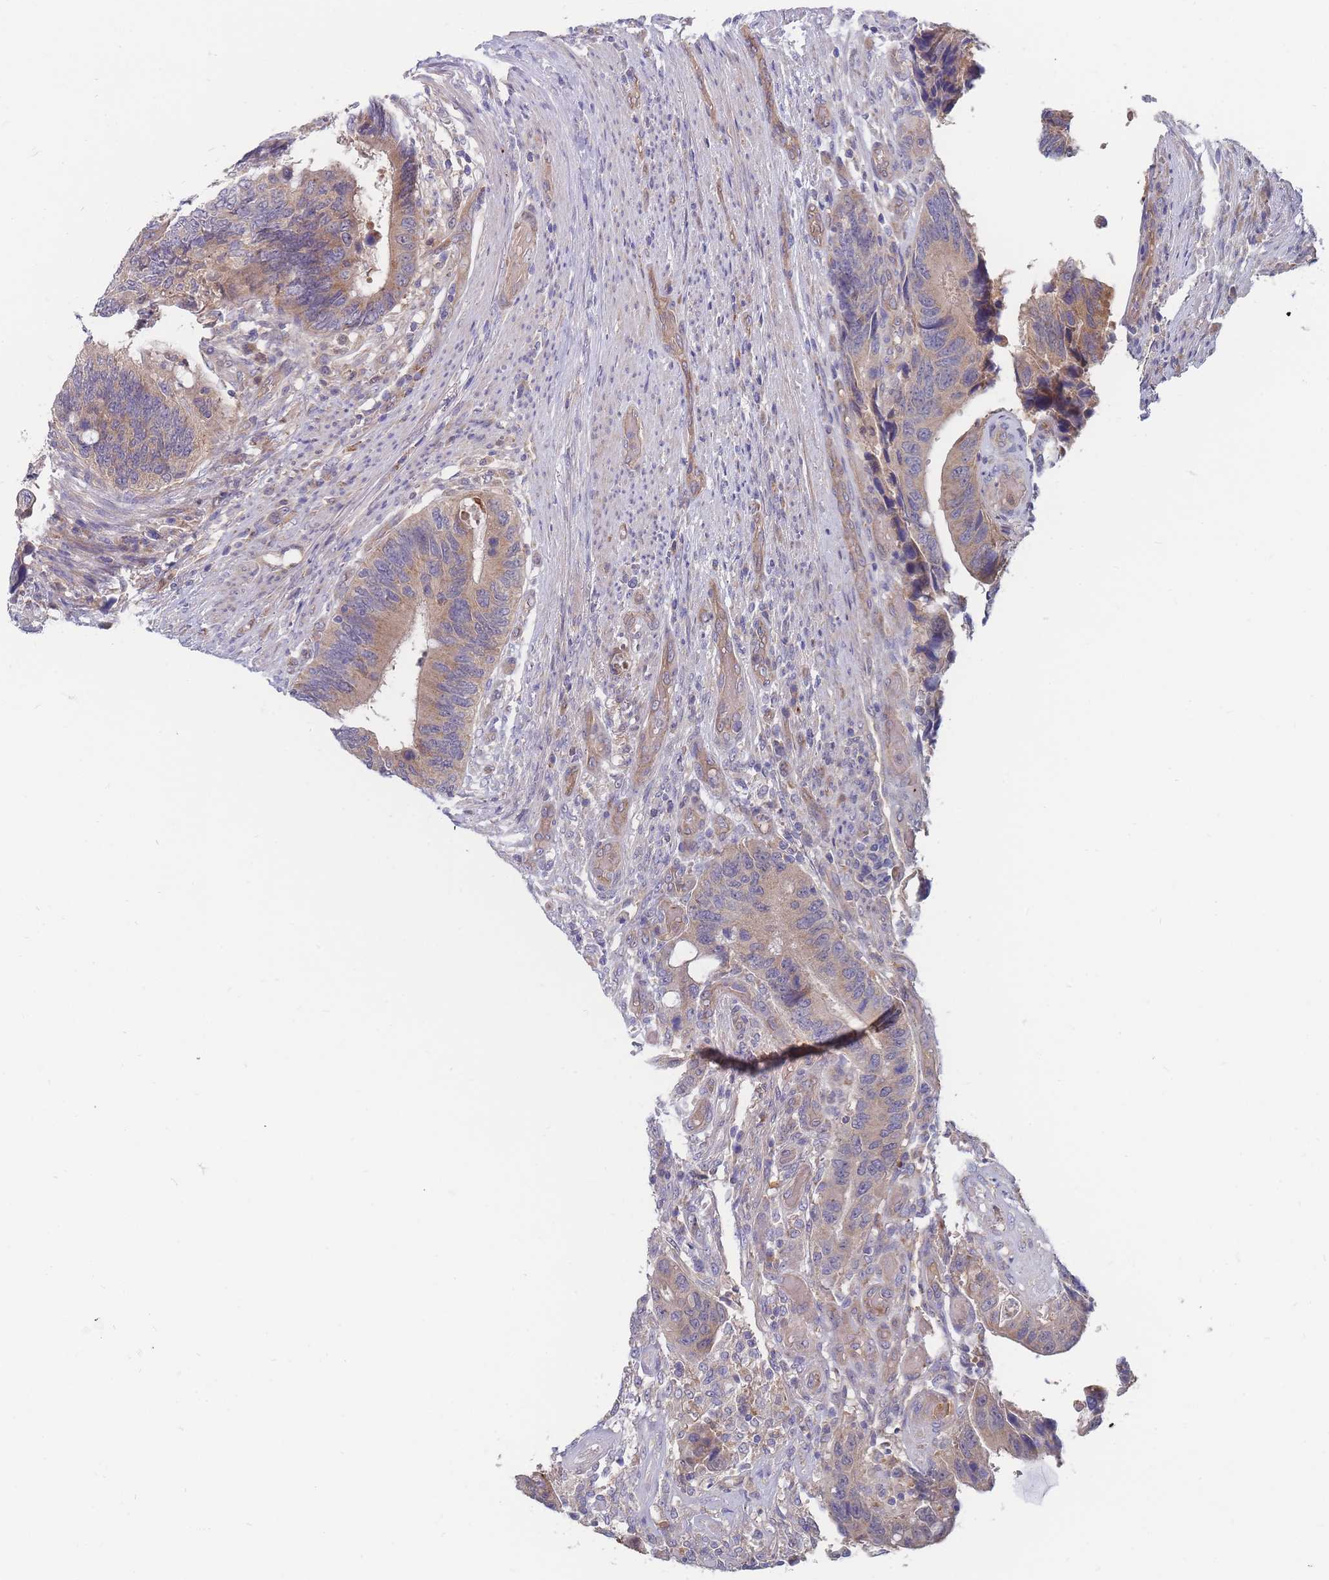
{"staining": {"intensity": "moderate", "quantity": "25%-75%", "location": "cytoplasmic/membranous"}, "tissue": "colorectal cancer", "cell_type": "Tumor cells", "image_type": "cancer", "snomed": [{"axis": "morphology", "description": "Adenocarcinoma, NOS"}, {"axis": "topography", "description": "Colon"}], "caption": "There is medium levels of moderate cytoplasmic/membranous staining in tumor cells of adenocarcinoma (colorectal), as demonstrated by immunohistochemical staining (brown color).", "gene": "NUB1", "patient": {"sex": "male", "age": 87}}